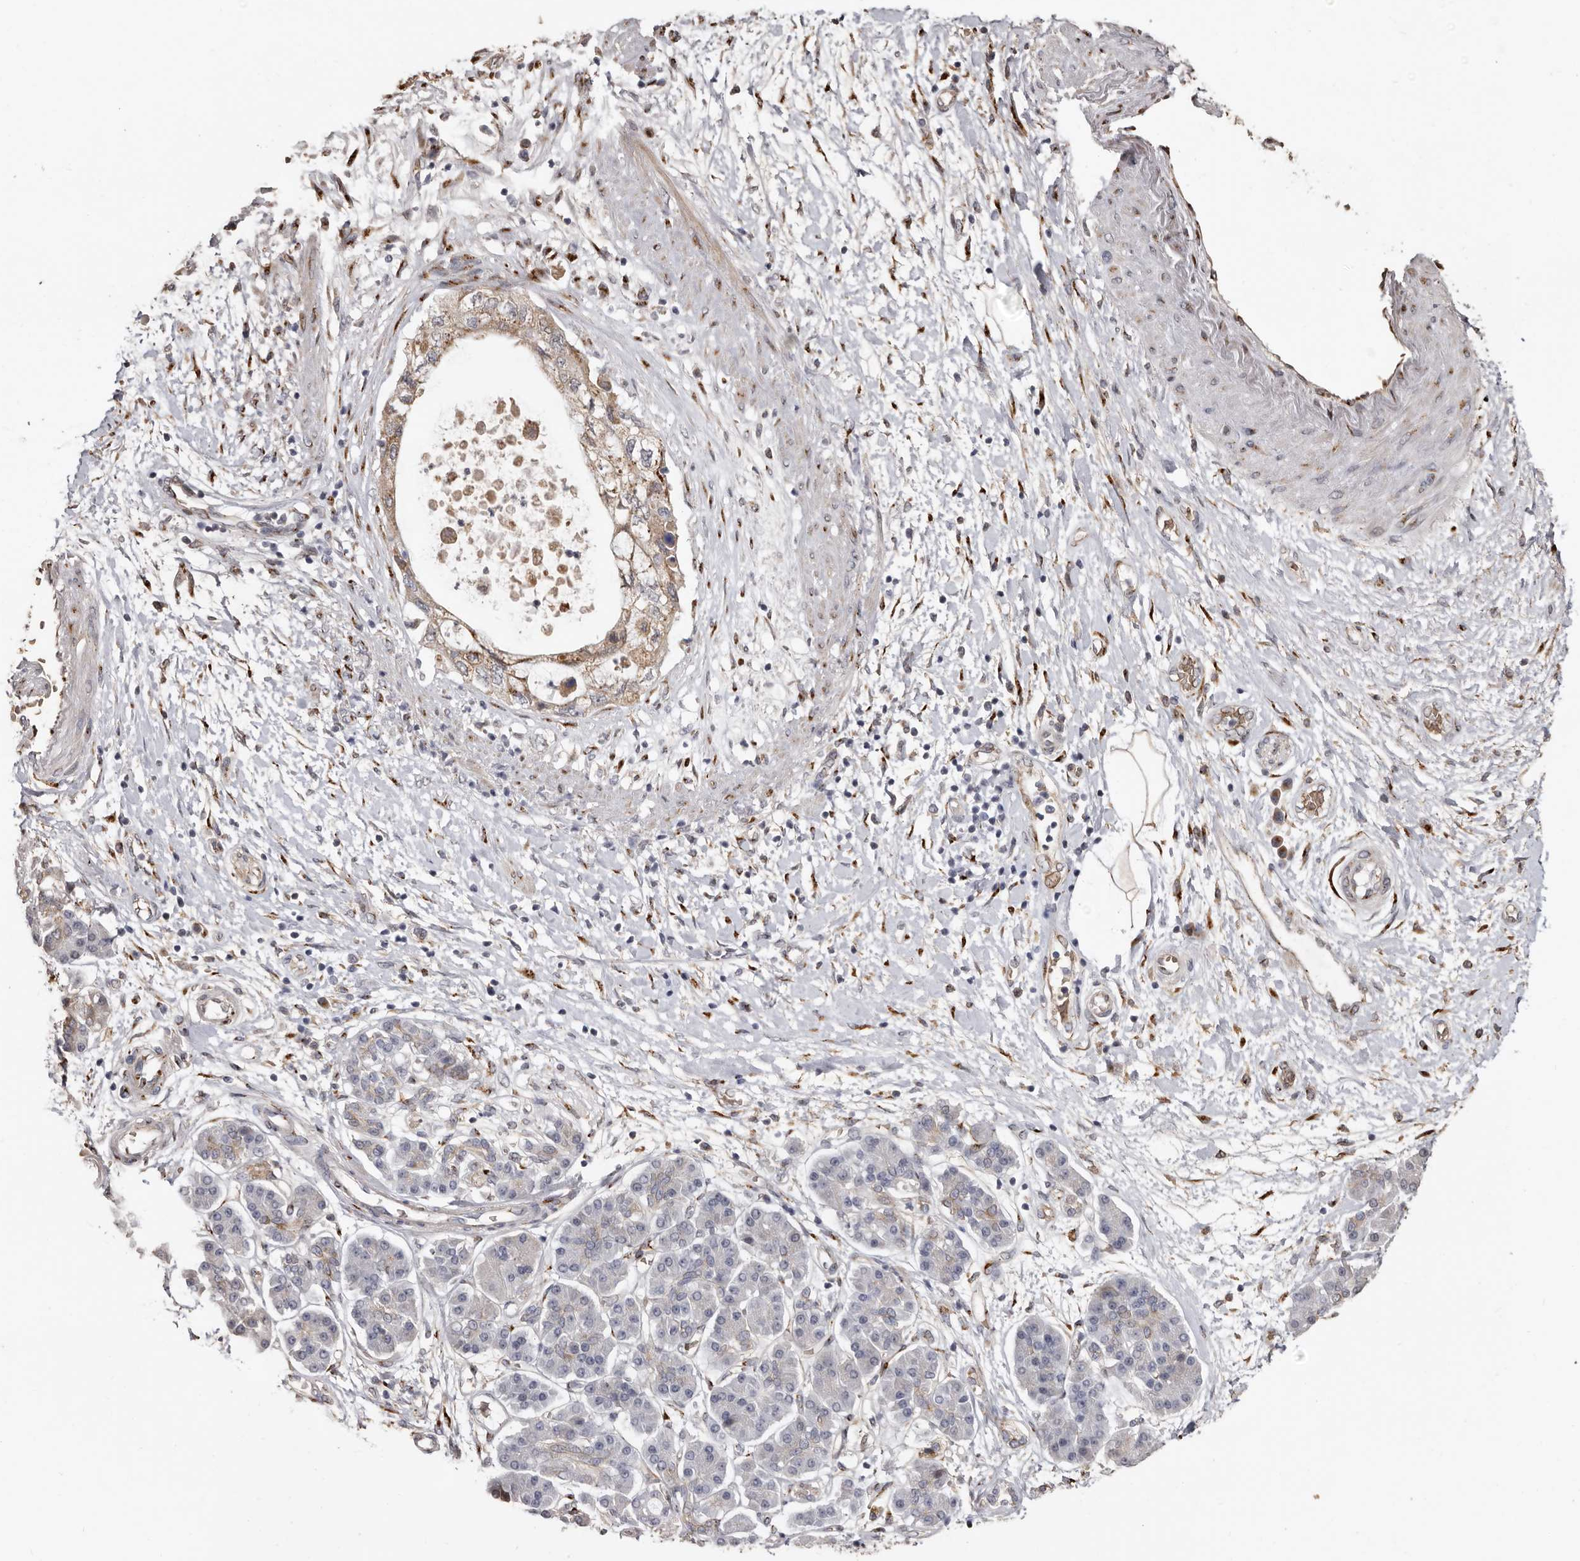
{"staining": {"intensity": "weak", "quantity": ">75%", "location": "cytoplasmic/membranous"}, "tissue": "pancreatic cancer", "cell_type": "Tumor cells", "image_type": "cancer", "snomed": [{"axis": "morphology", "description": "Adenocarcinoma, NOS"}, {"axis": "topography", "description": "Pancreas"}], "caption": "This histopathology image shows IHC staining of pancreatic cancer (adenocarcinoma), with low weak cytoplasmic/membranous positivity in approximately >75% of tumor cells.", "gene": "ENTREP1", "patient": {"sex": "female", "age": 73}}